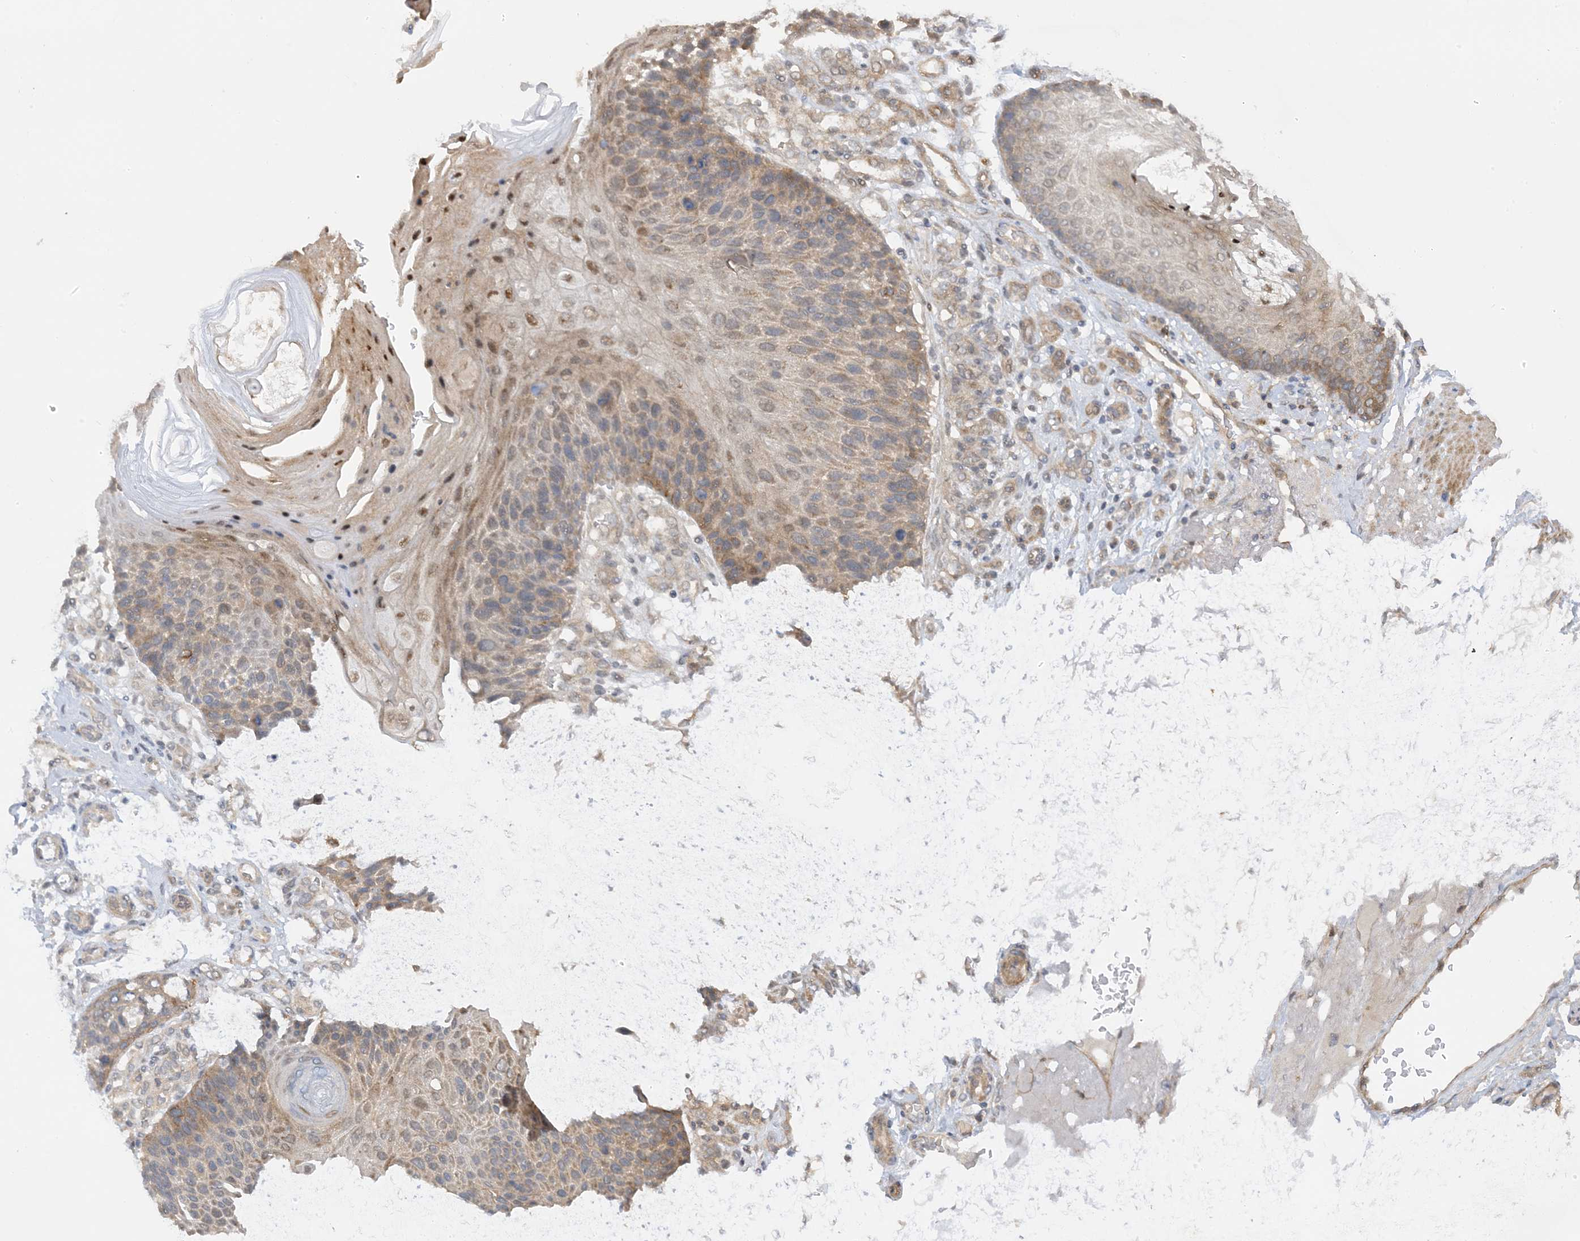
{"staining": {"intensity": "moderate", "quantity": "<25%", "location": "cytoplasmic/membranous"}, "tissue": "skin cancer", "cell_type": "Tumor cells", "image_type": "cancer", "snomed": [{"axis": "morphology", "description": "Squamous cell carcinoma, NOS"}, {"axis": "topography", "description": "Skin"}], "caption": "Immunohistochemical staining of squamous cell carcinoma (skin) exhibits low levels of moderate cytoplasmic/membranous expression in approximately <25% of tumor cells.", "gene": "WDR26", "patient": {"sex": "female", "age": 88}}